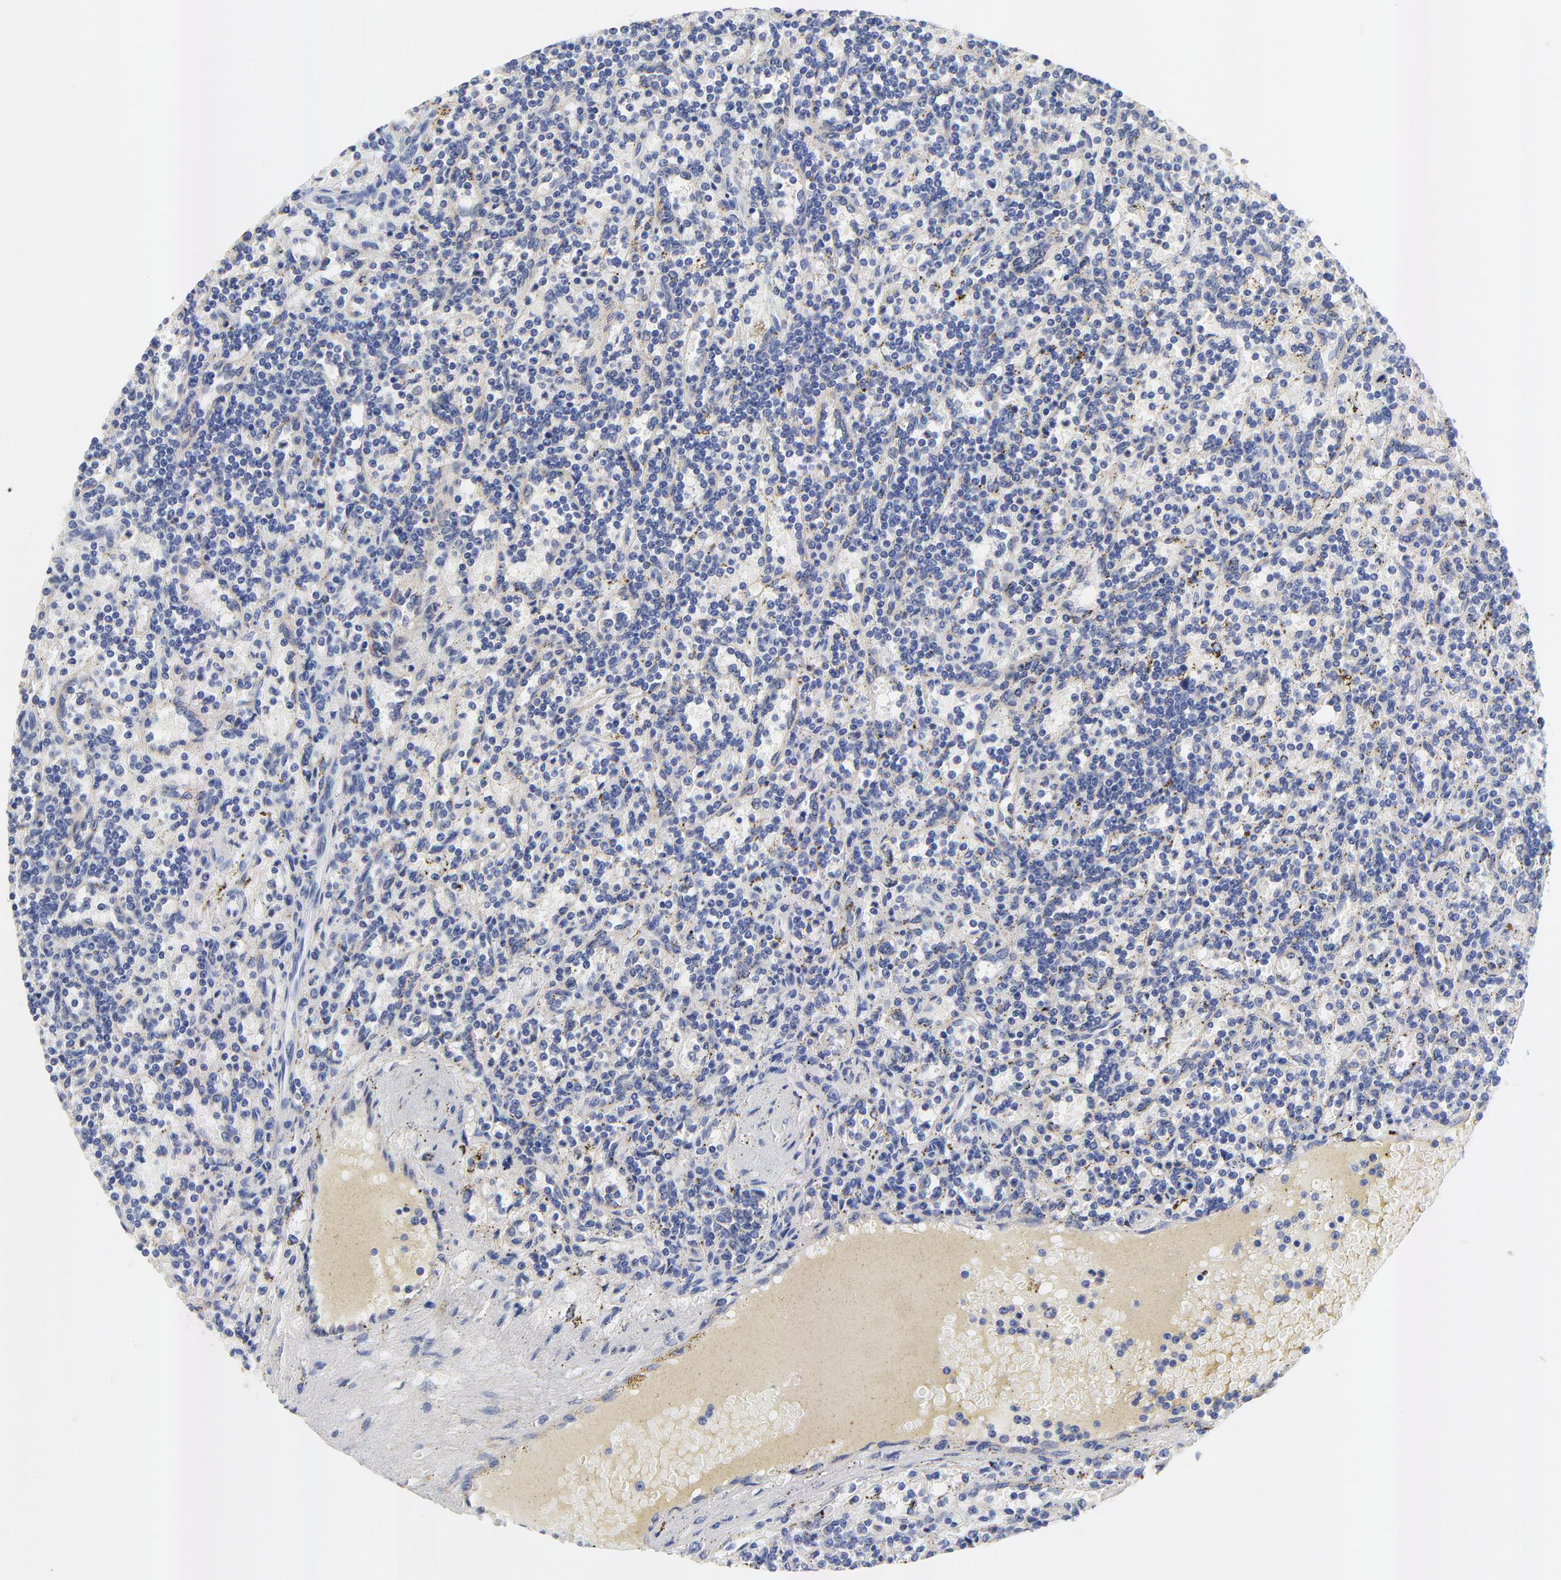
{"staining": {"intensity": "negative", "quantity": "none", "location": "none"}, "tissue": "lymphoma", "cell_type": "Tumor cells", "image_type": "cancer", "snomed": [{"axis": "morphology", "description": "Malignant lymphoma, non-Hodgkin's type, Low grade"}, {"axis": "topography", "description": "Spleen"}], "caption": "Tumor cells show no significant protein staining in lymphoma.", "gene": "FBXL2", "patient": {"sex": "male", "age": 73}}